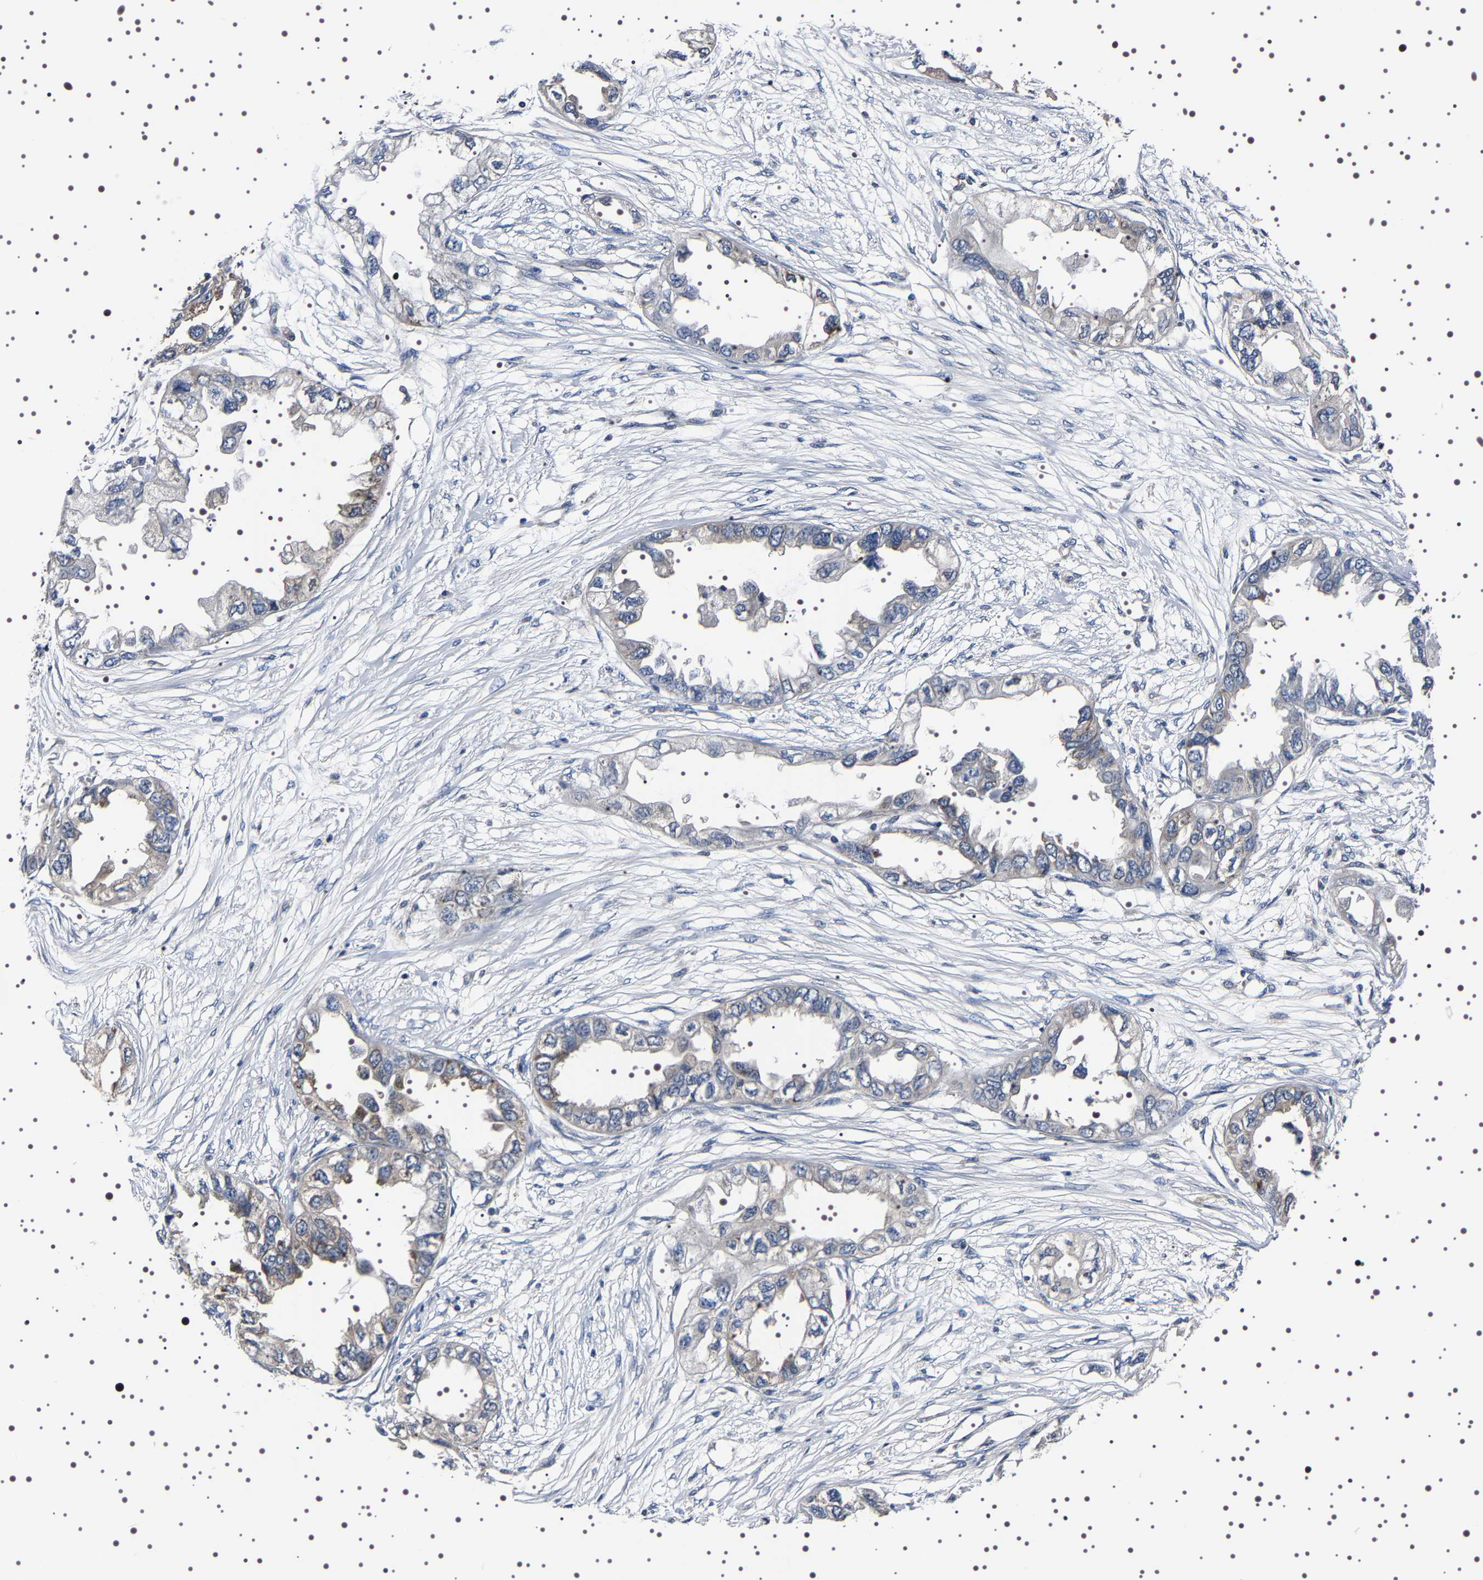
{"staining": {"intensity": "weak", "quantity": "25%-75%", "location": "cytoplasmic/membranous"}, "tissue": "endometrial cancer", "cell_type": "Tumor cells", "image_type": "cancer", "snomed": [{"axis": "morphology", "description": "Adenocarcinoma, NOS"}, {"axis": "topography", "description": "Endometrium"}], "caption": "Weak cytoplasmic/membranous positivity for a protein is present in approximately 25%-75% of tumor cells of endometrial cancer using IHC.", "gene": "TARBP1", "patient": {"sex": "female", "age": 67}}